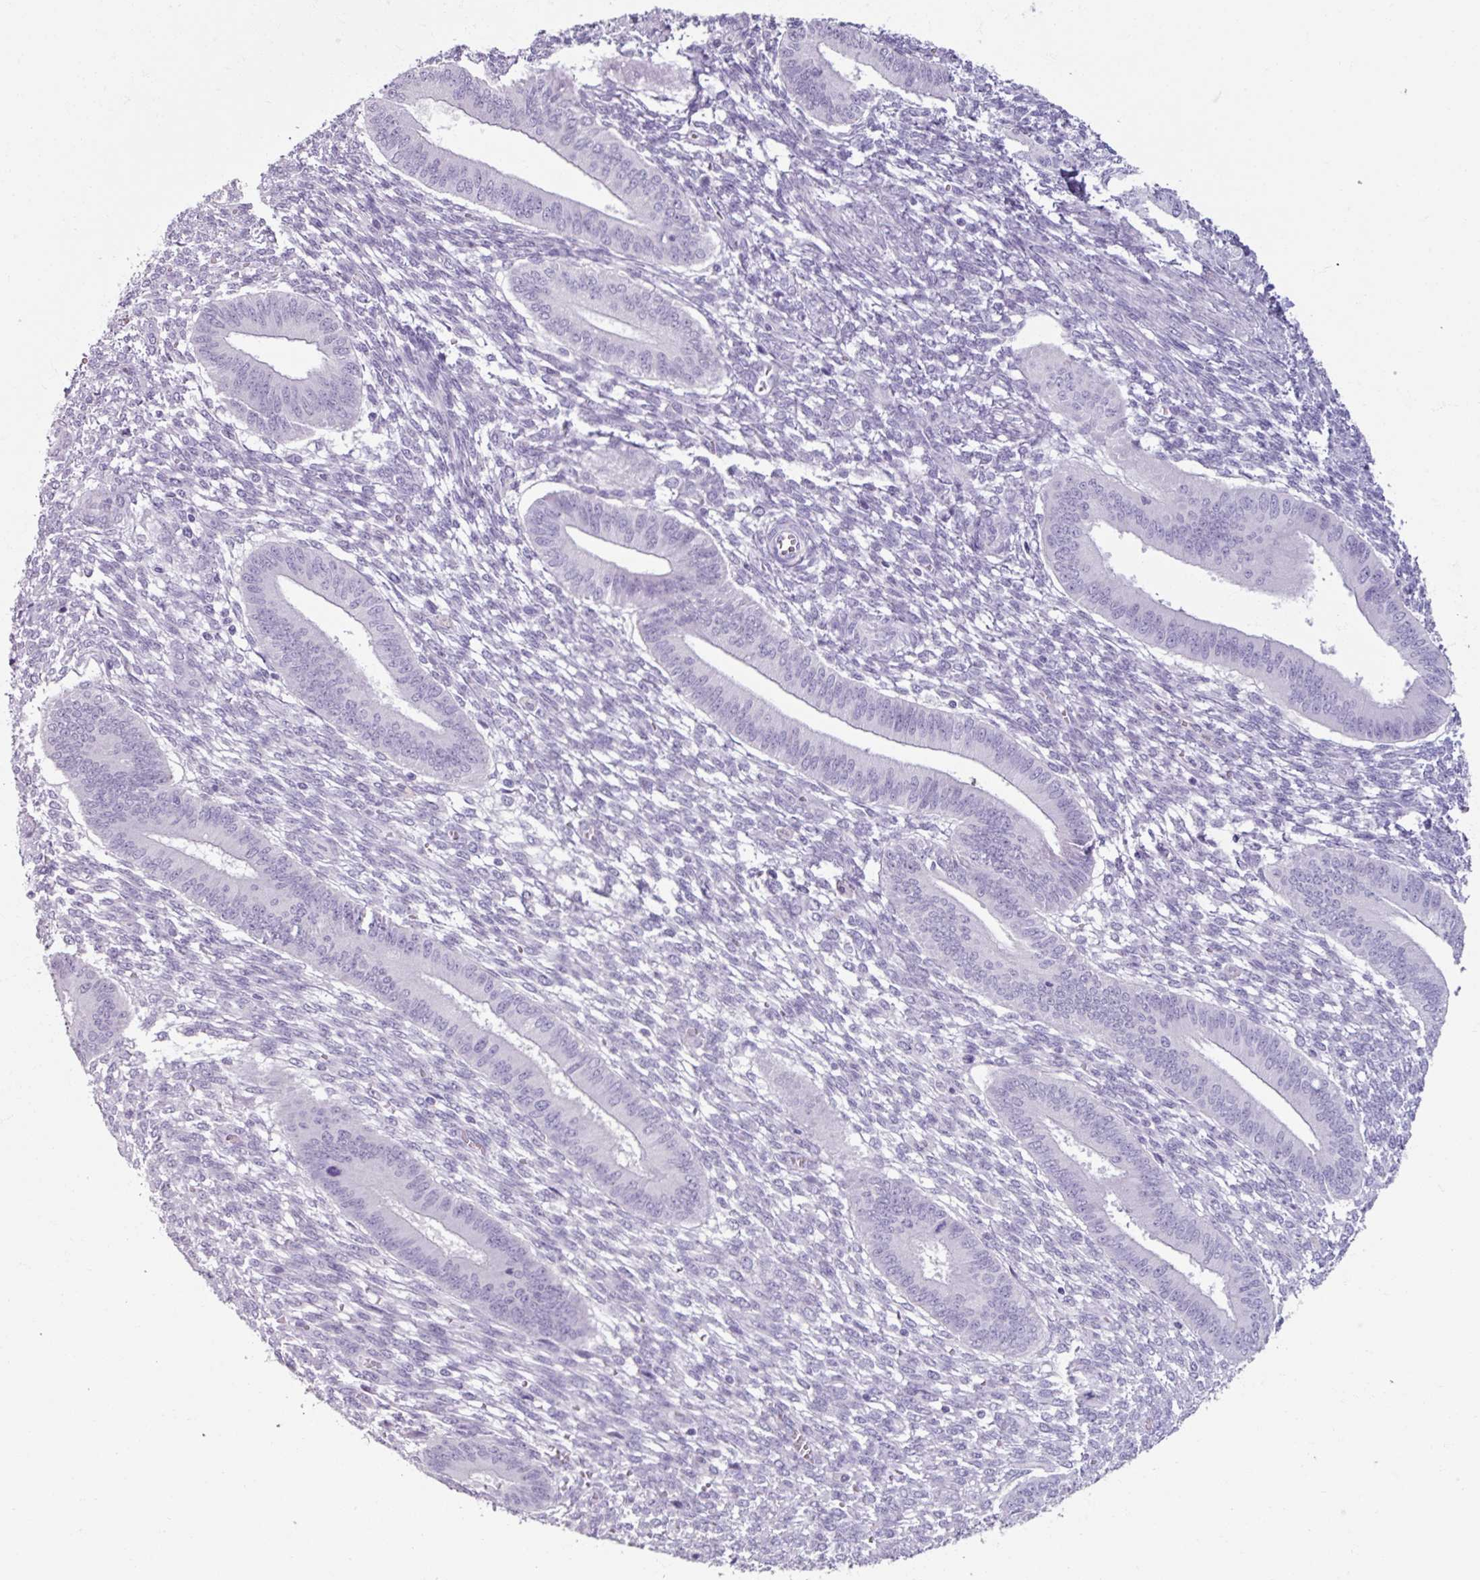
{"staining": {"intensity": "negative", "quantity": "none", "location": "none"}, "tissue": "endometrium", "cell_type": "Cells in endometrial stroma", "image_type": "normal", "snomed": [{"axis": "morphology", "description": "Normal tissue, NOS"}, {"axis": "topography", "description": "Endometrium"}], "caption": "The immunohistochemistry histopathology image has no significant positivity in cells in endometrial stroma of endometrium.", "gene": "ARG1", "patient": {"sex": "female", "age": 36}}